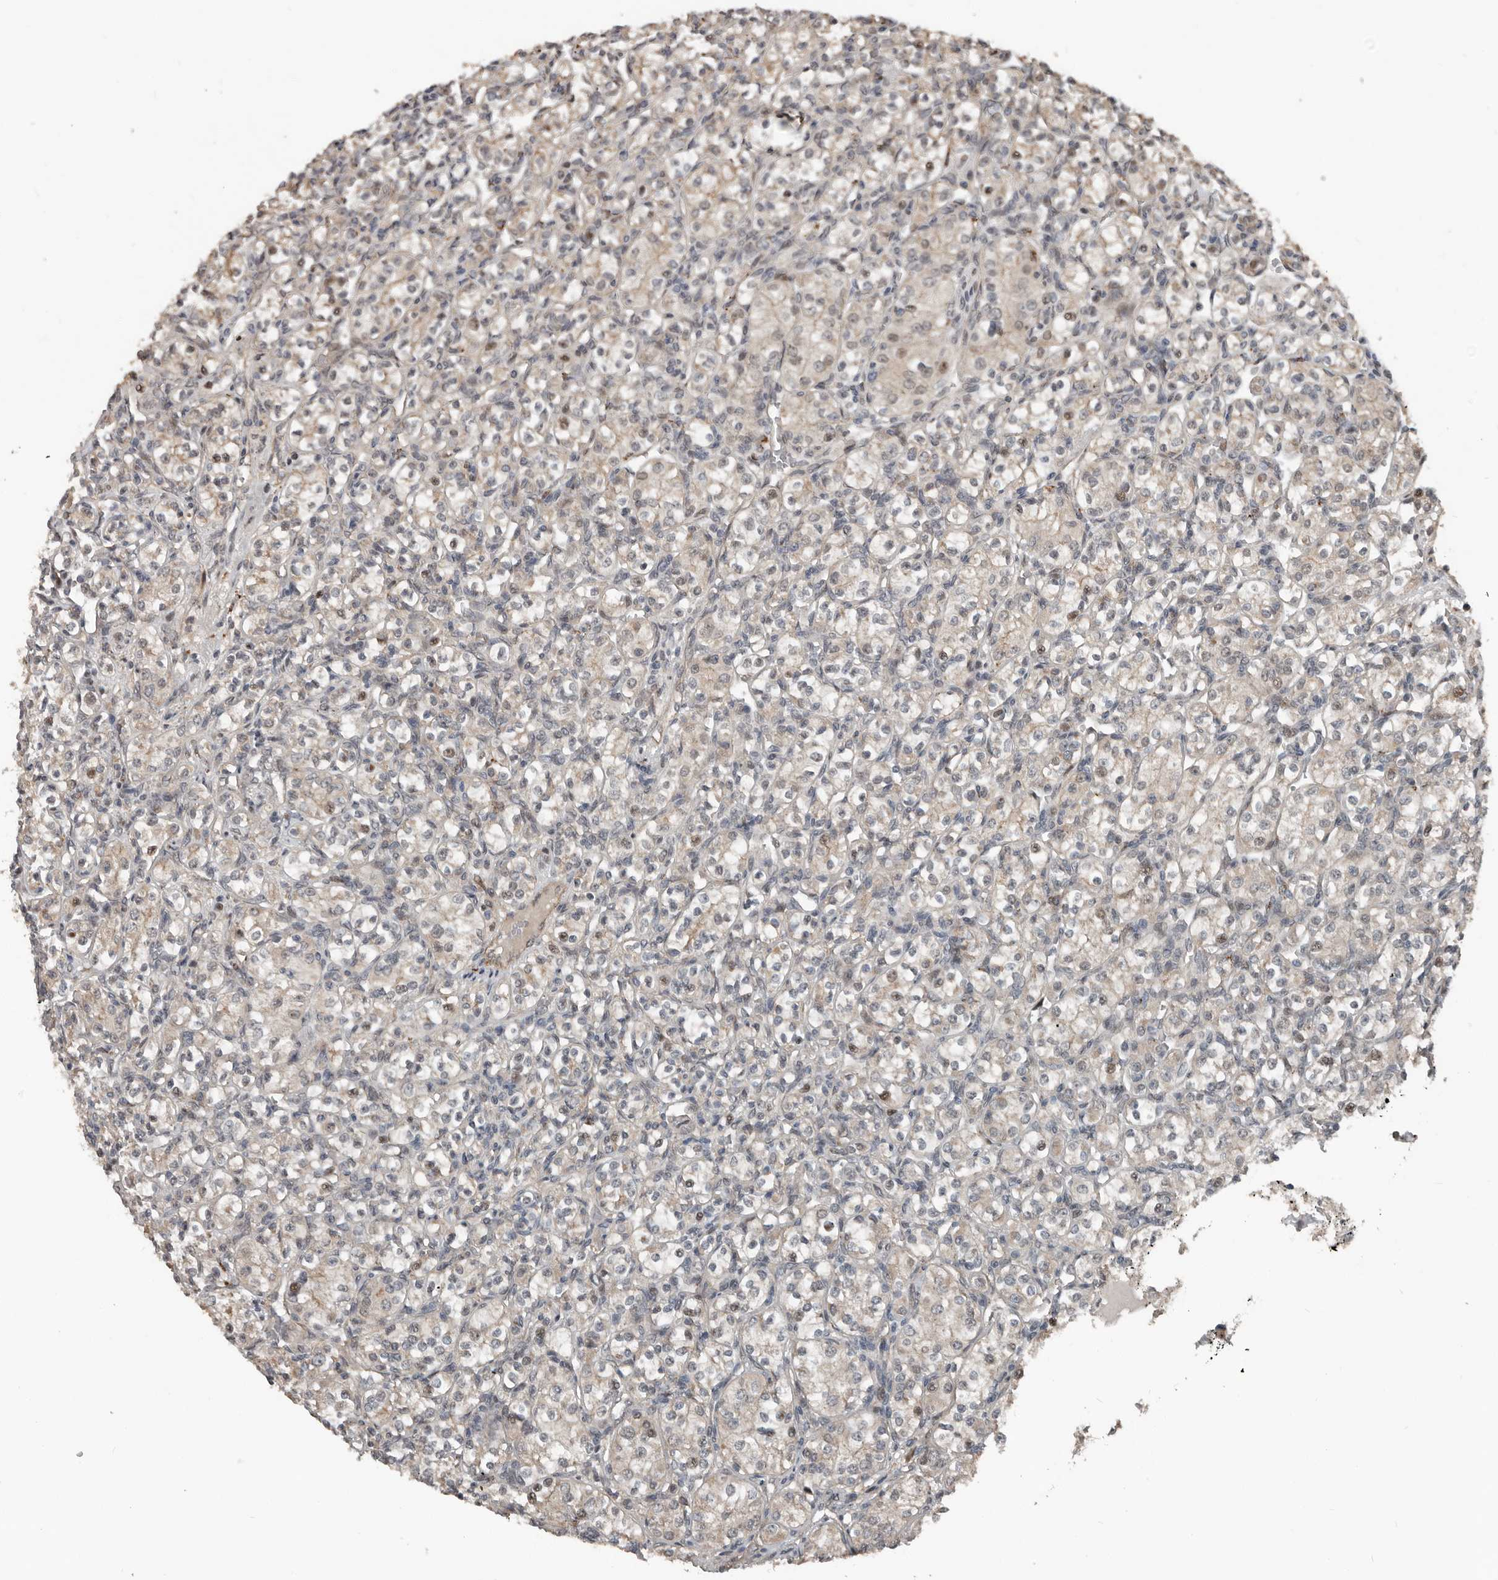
{"staining": {"intensity": "negative", "quantity": "none", "location": "none"}, "tissue": "renal cancer", "cell_type": "Tumor cells", "image_type": "cancer", "snomed": [{"axis": "morphology", "description": "Adenocarcinoma, NOS"}, {"axis": "topography", "description": "Kidney"}], "caption": "Immunohistochemistry of renal cancer demonstrates no positivity in tumor cells. (DAB (3,3'-diaminobenzidine) immunohistochemistry, high magnification).", "gene": "YOD1", "patient": {"sex": "male", "age": 77}}